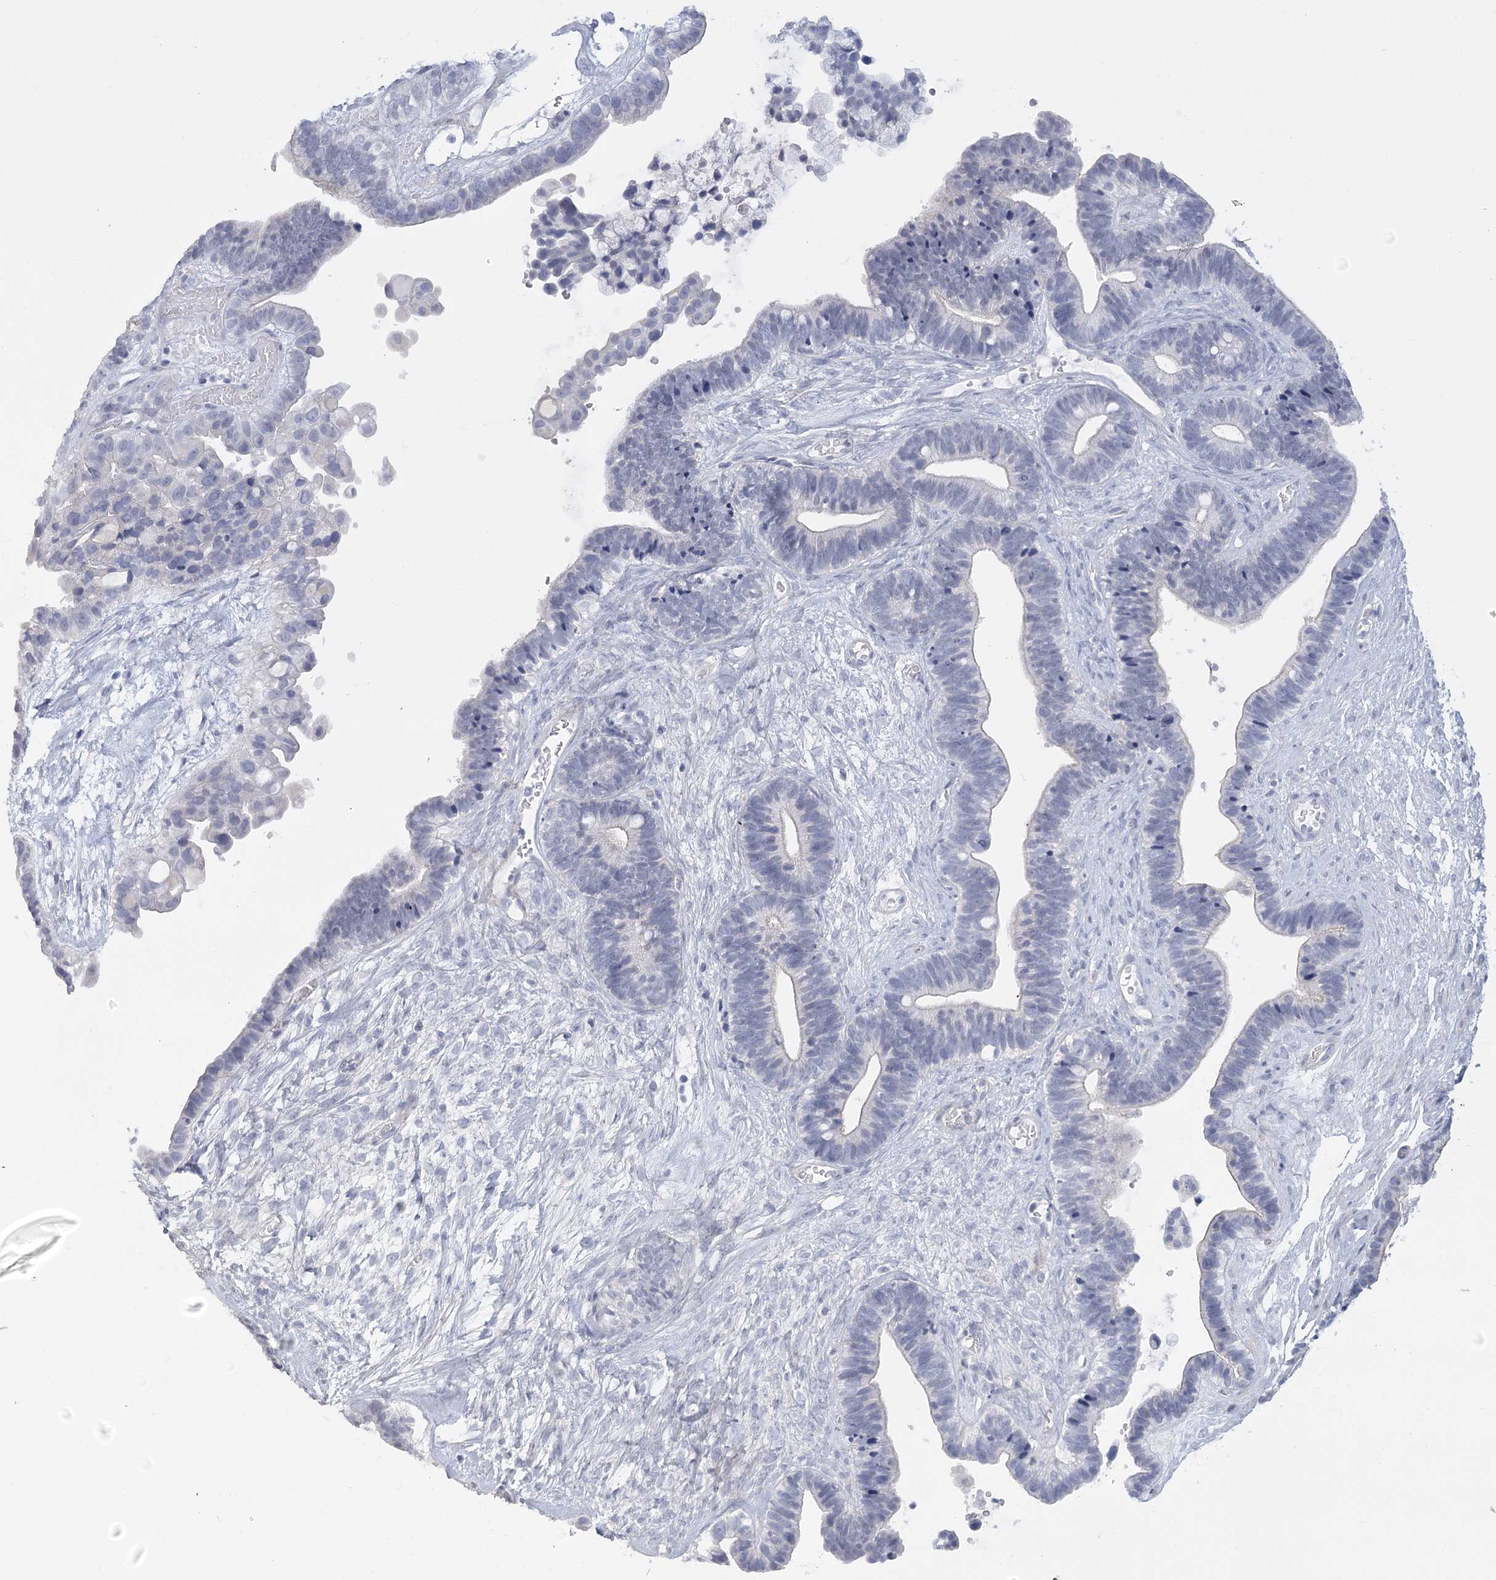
{"staining": {"intensity": "negative", "quantity": "none", "location": "none"}, "tissue": "ovarian cancer", "cell_type": "Tumor cells", "image_type": "cancer", "snomed": [{"axis": "morphology", "description": "Cystadenocarcinoma, serous, NOS"}, {"axis": "topography", "description": "Ovary"}], "caption": "High magnification brightfield microscopy of serous cystadenocarcinoma (ovarian) stained with DAB (3,3'-diaminobenzidine) (brown) and counterstained with hematoxylin (blue): tumor cells show no significant positivity. (DAB (3,3'-diaminobenzidine) immunohistochemistry (IHC), high magnification).", "gene": "FAM76B", "patient": {"sex": "female", "age": 56}}